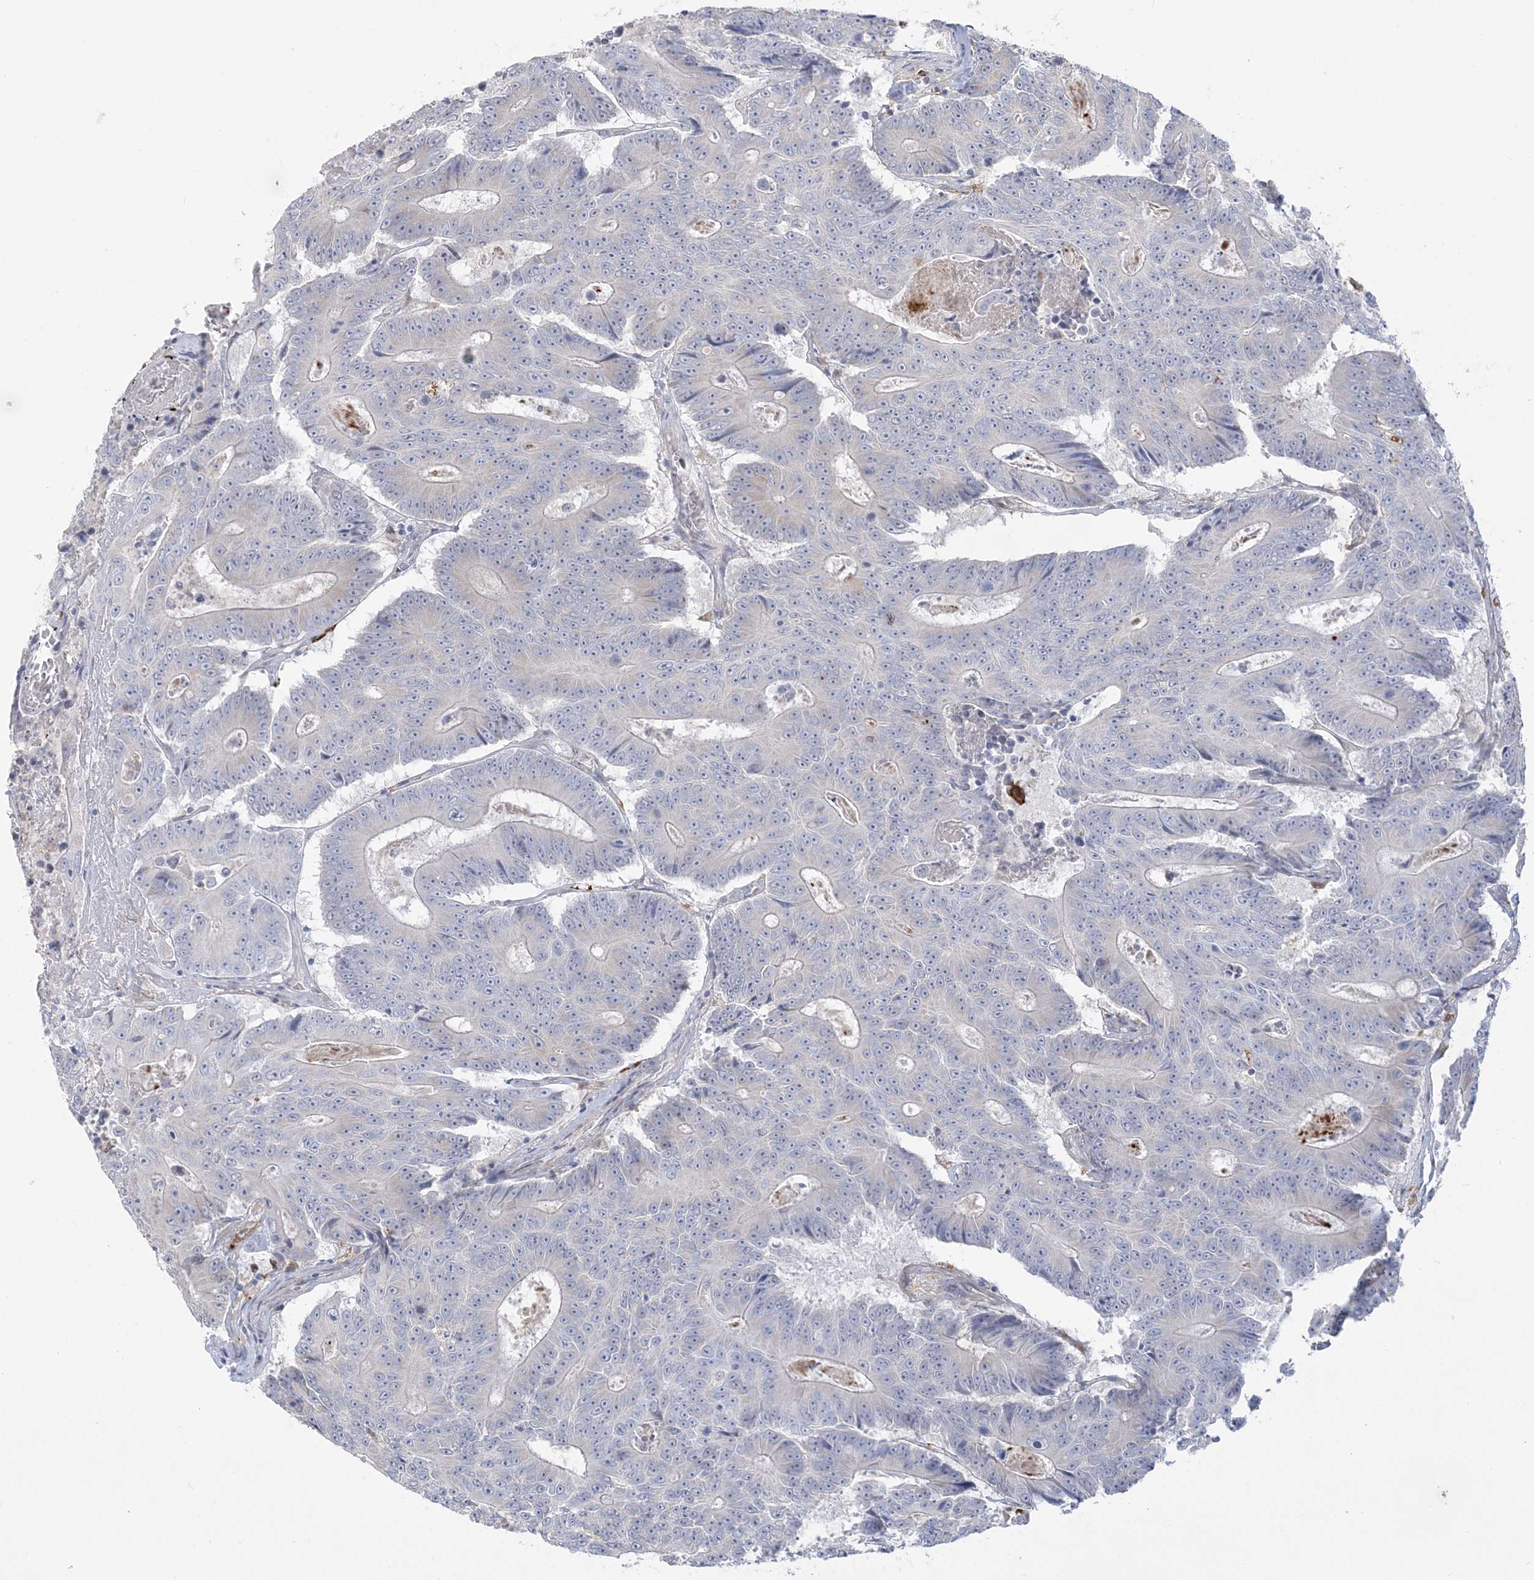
{"staining": {"intensity": "negative", "quantity": "none", "location": "none"}, "tissue": "colorectal cancer", "cell_type": "Tumor cells", "image_type": "cancer", "snomed": [{"axis": "morphology", "description": "Adenocarcinoma, NOS"}, {"axis": "topography", "description": "Colon"}], "caption": "There is no significant expression in tumor cells of colorectal cancer.", "gene": "HAAO", "patient": {"sex": "male", "age": 83}}